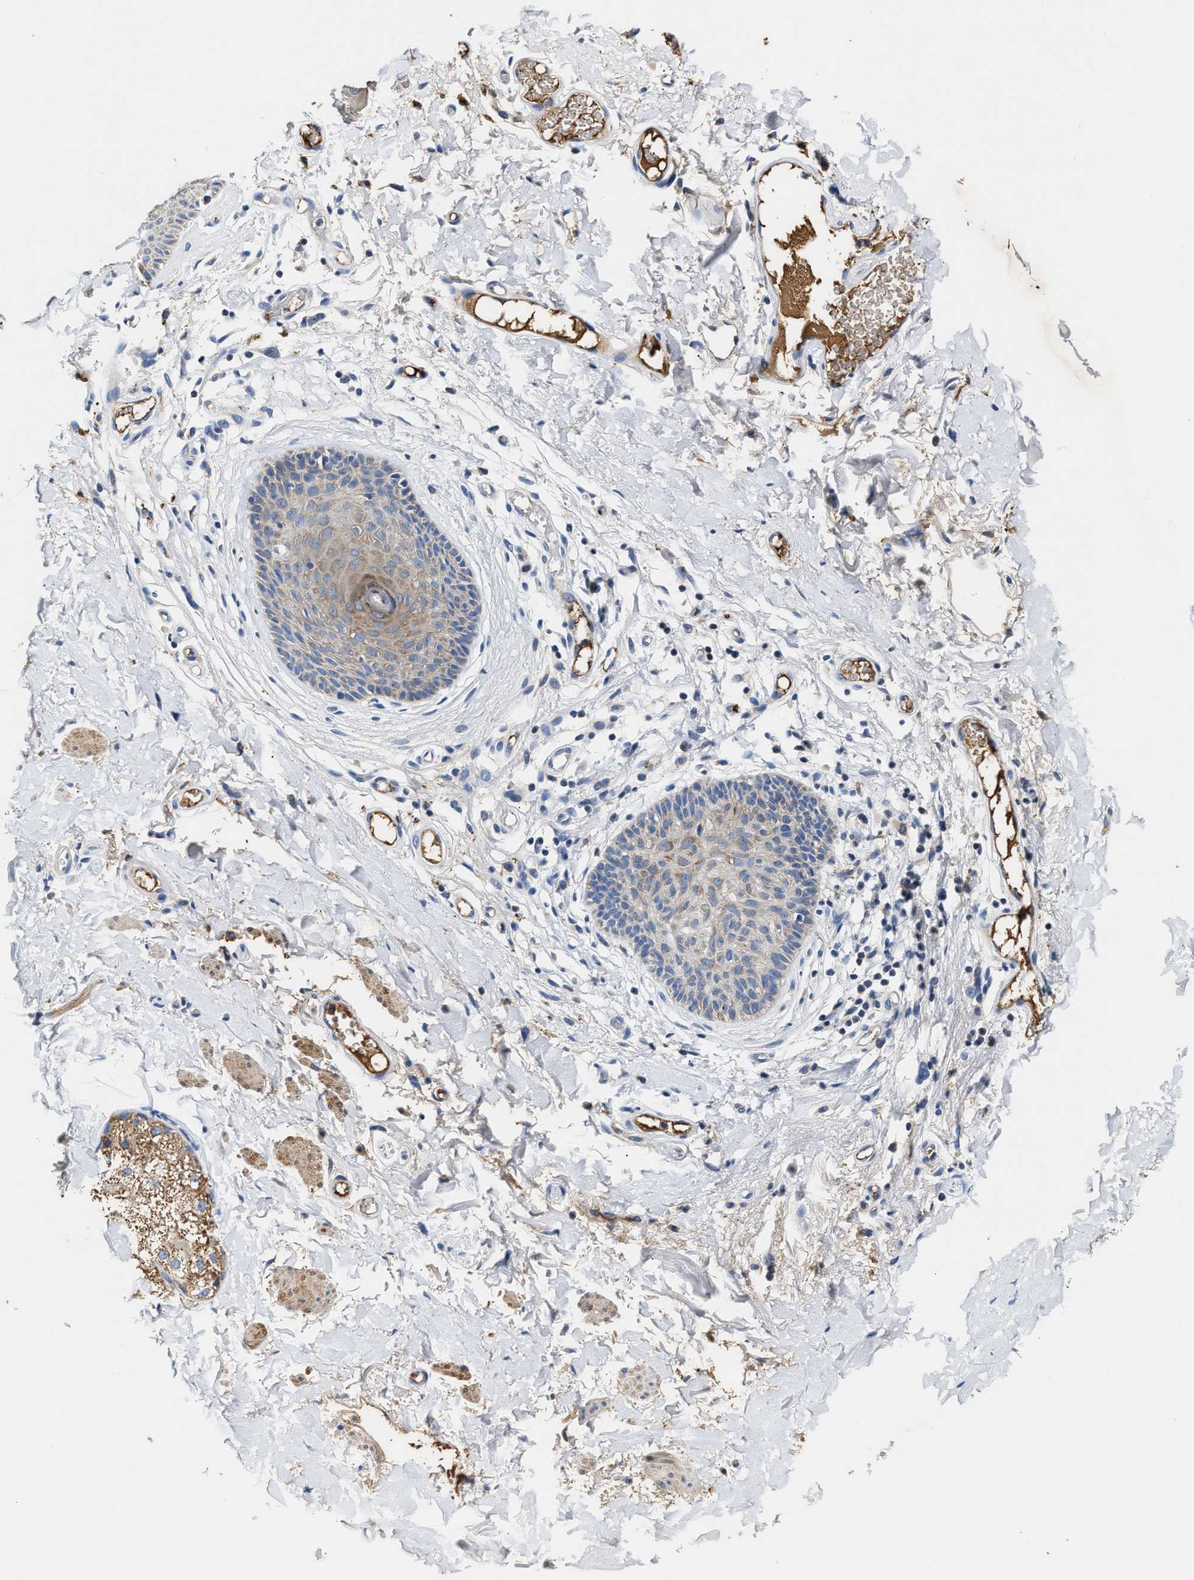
{"staining": {"intensity": "weak", "quantity": "25%-75%", "location": "cytoplasmic/membranous"}, "tissue": "skin", "cell_type": "Epidermal cells", "image_type": "normal", "snomed": [{"axis": "morphology", "description": "Normal tissue, NOS"}, {"axis": "topography", "description": "Vulva"}], "caption": "This is a photomicrograph of immunohistochemistry (IHC) staining of unremarkable skin, which shows weak positivity in the cytoplasmic/membranous of epidermal cells.", "gene": "TUT7", "patient": {"sex": "female", "age": 73}}